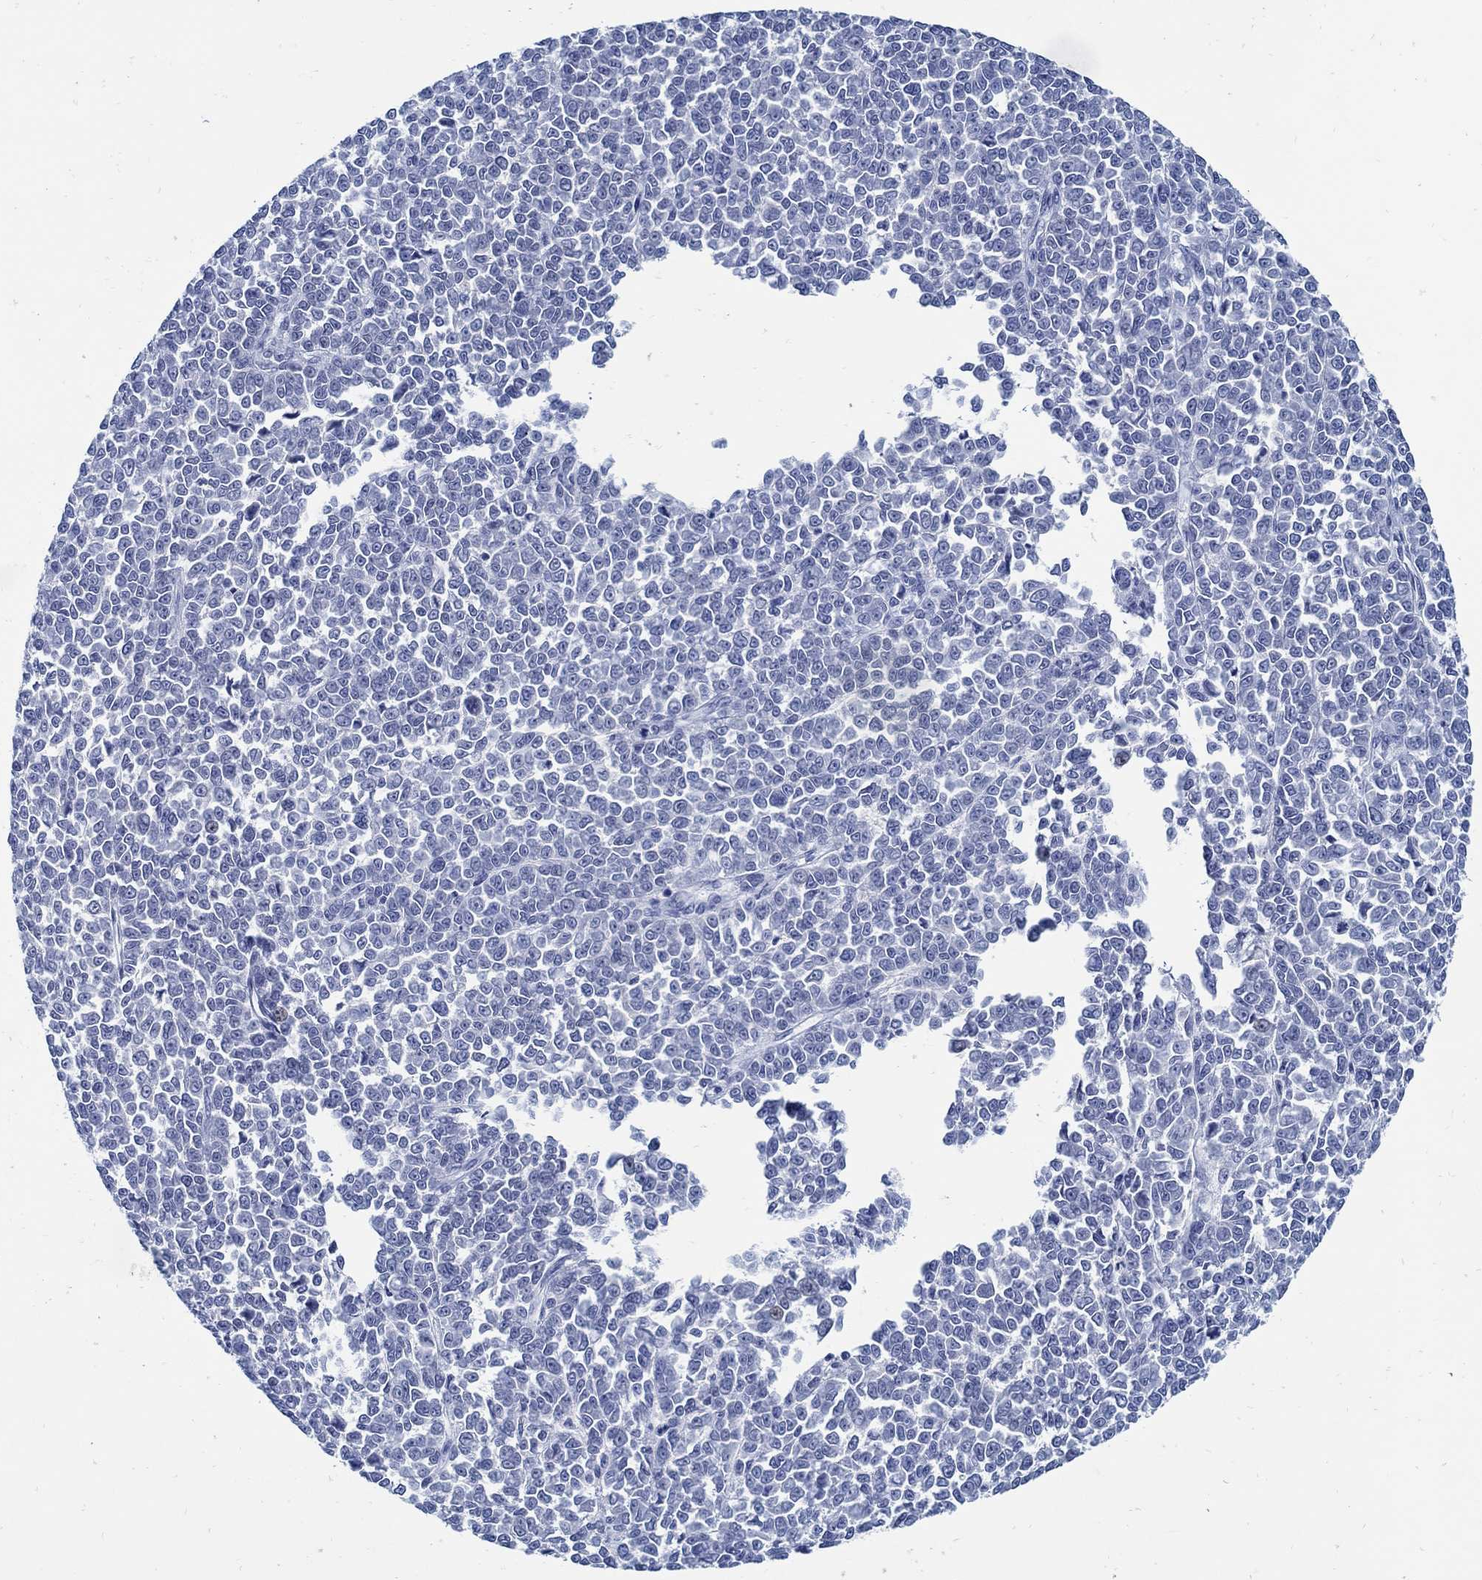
{"staining": {"intensity": "negative", "quantity": "none", "location": "none"}, "tissue": "melanoma", "cell_type": "Tumor cells", "image_type": "cancer", "snomed": [{"axis": "morphology", "description": "Malignant melanoma, NOS"}, {"axis": "topography", "description": "Skin"}], "caption": "Immunohistochemistry (IHC) image of neoplastic tissue: human melanoma stained with DAB shows no significant protein staining in tumor cells.", "gene": "PAX9", "patient": {"sex": "female", "age": 95}}